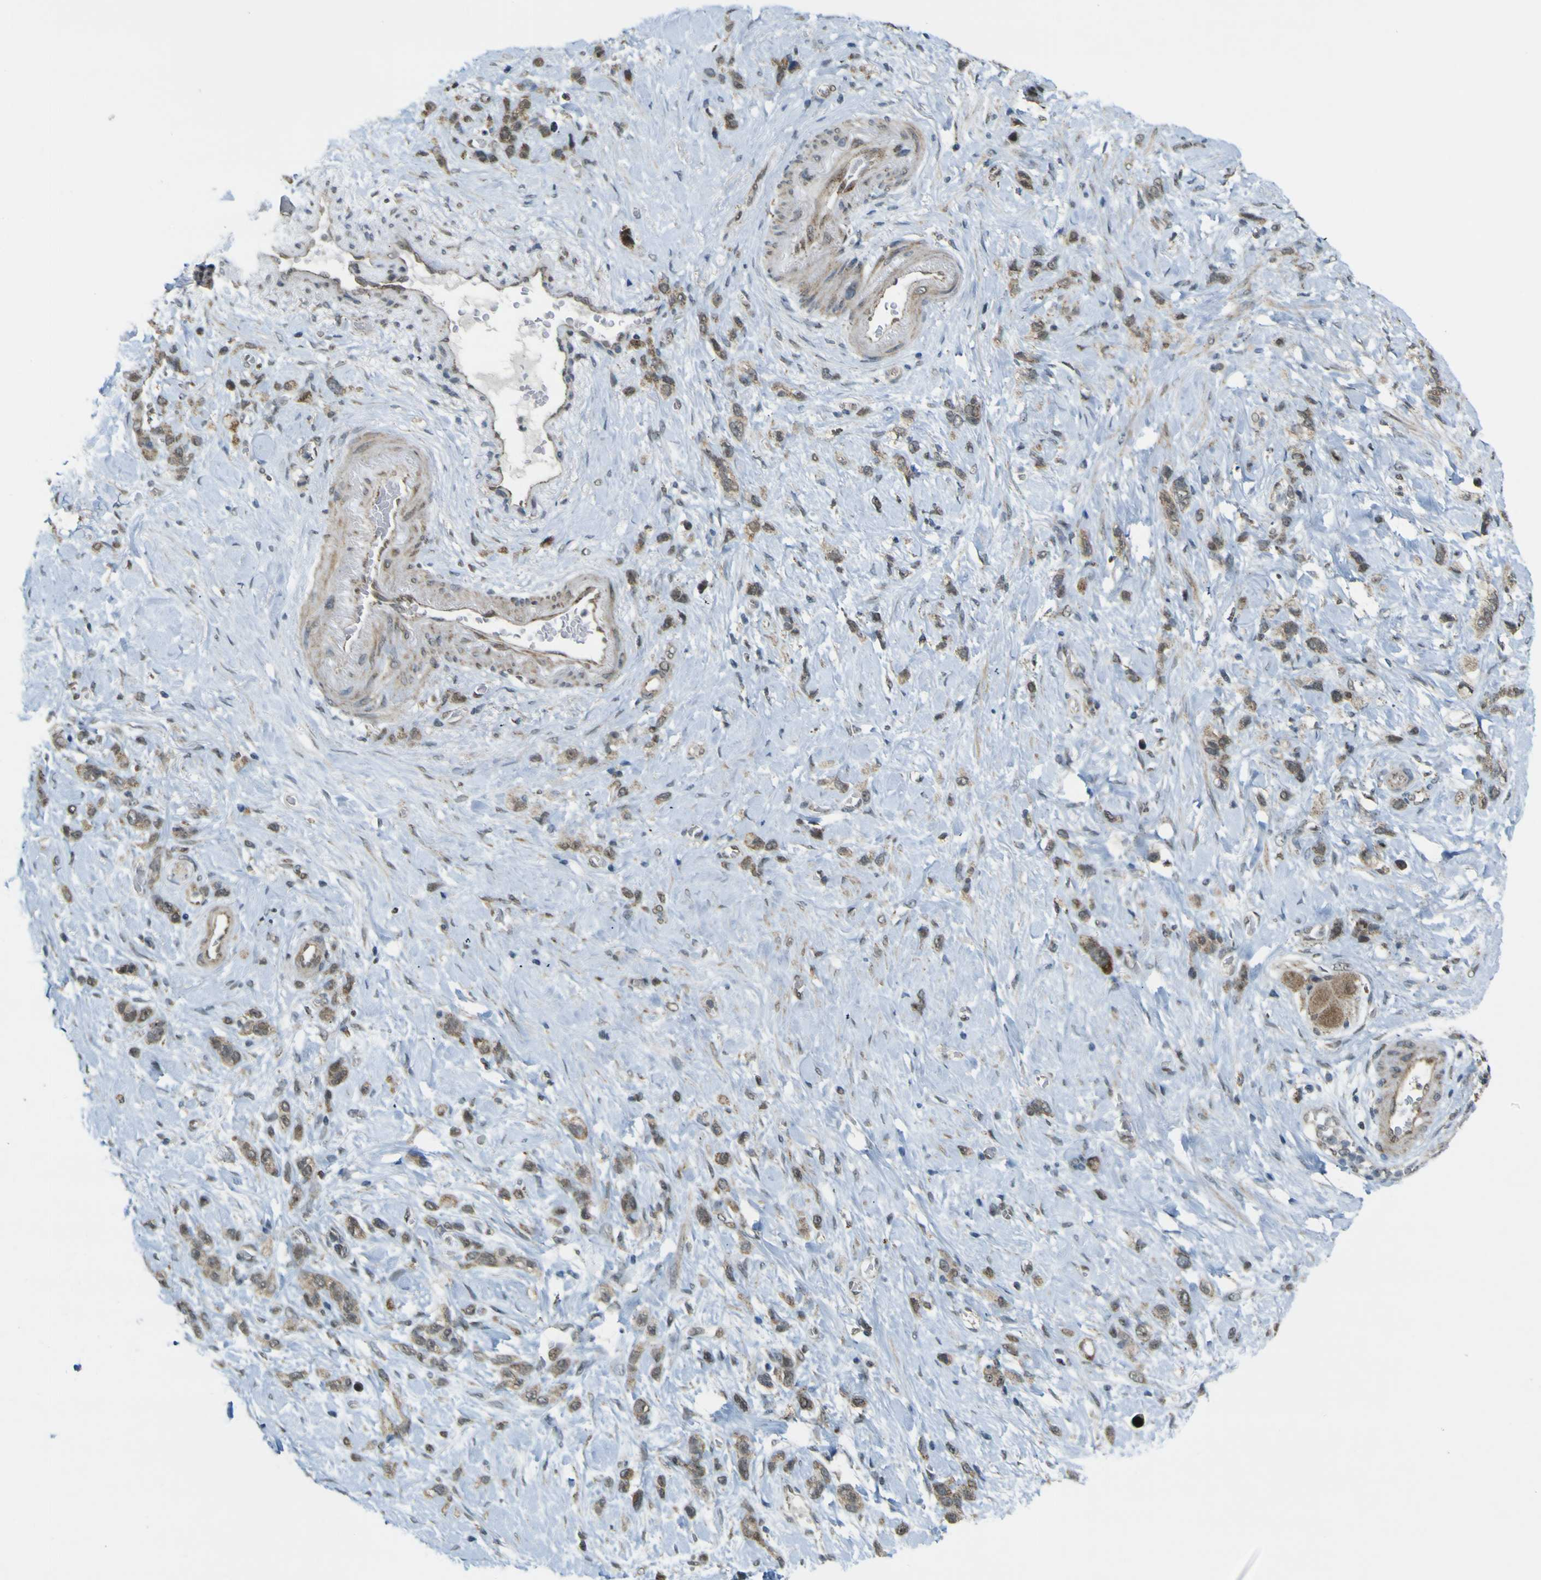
{"staining": {"intensity": "moderate", "quantity": ">75%", "location": "cytoplasmic/membranous"}, "tissue": "stomach cancer", "cell_type": "Tumor cells", "image_type": "cancer", "snomed": [{"axis": "morphology", "description": "Adenocarcinoma, NOS"}, {"axis": "morphology", "description": "Adenocarcinoma, High grade"}, {"axis": "topography", "description": "Stomach, upper"}, {"axis": "topography", "description": "Stomach, lower"}], "caption": "Stomach cancer (high-grade adenocarcinoma) was stained to show a protein in brown. There is medium levels of moderate cytoplasmic/membranous expression in about >75% of tumor cells. (Stains: DAB (3,3'-diaminobenzidine) in brown, nuclei in blue, Microscopy: brightfield microscopy at high magnification).", "gene": "ACBD5", "patient": {"sex": "female", "age": 65}}